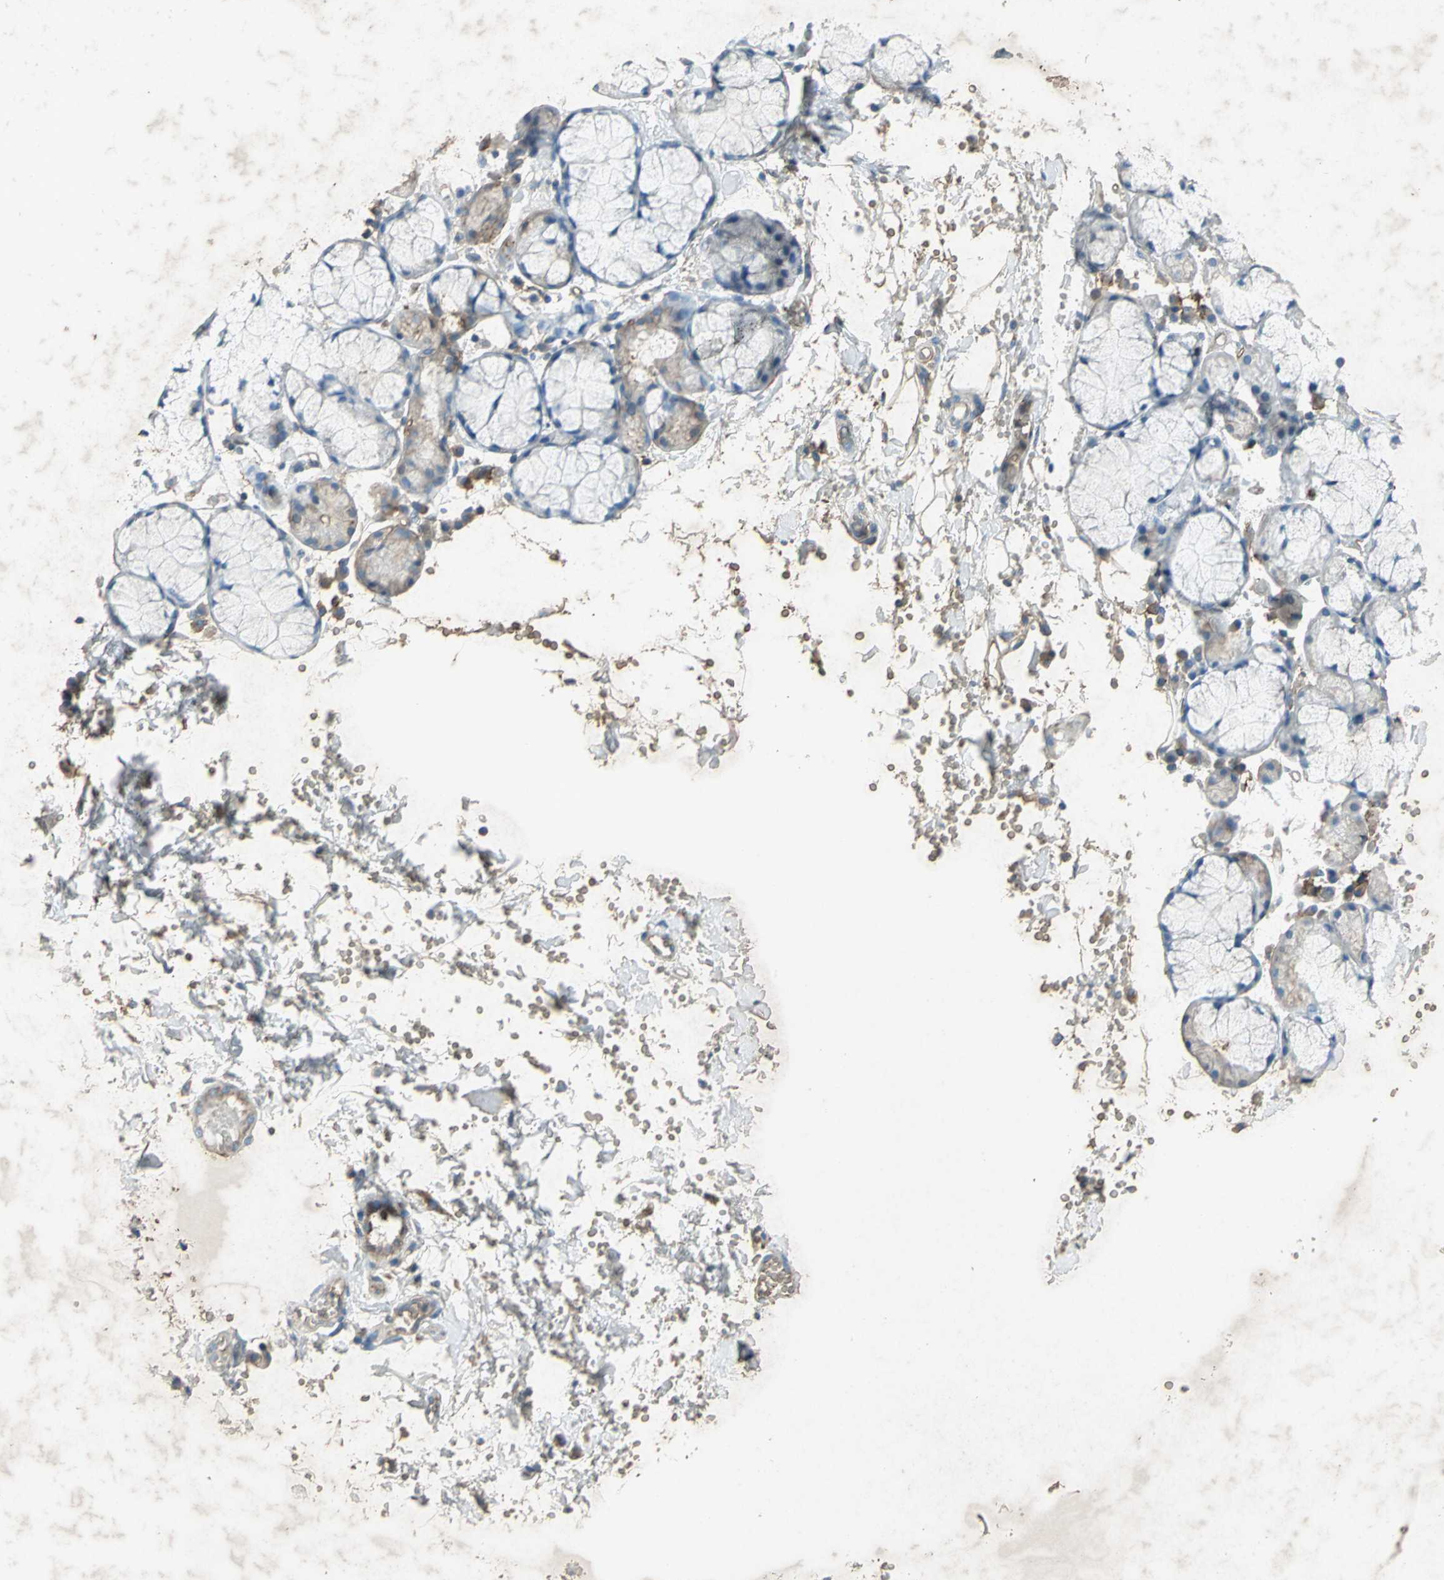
{"staining": {"intensity": "moderate", "quantity": "<25%", "location": "cytoplasmic/membranous"}, "tissue": "salivary gland", "cell_type": "Glandular cells", "image_type": "normal", "snomed": [{"axis": "morphology", "description": "Normal tissue, NOS"}, {"axis": "topography", "description": "Skeletal muscle"}, {"axis": "topography", "description": "Oral tissue"}, {"axis": "topography", "description": "Salivary gland"}, {"axis": "topography", "description": "Peripheral nerve tissue"}], "caption": "Moderate cytoplasmic/membranous positivity for a protein is appreciated in approximately <25% of glandular cells of benign salivary gland using immunohistochemistry (IHC).", "gene": "CCR6", "patient": {"sex": "male", "age": 54}}